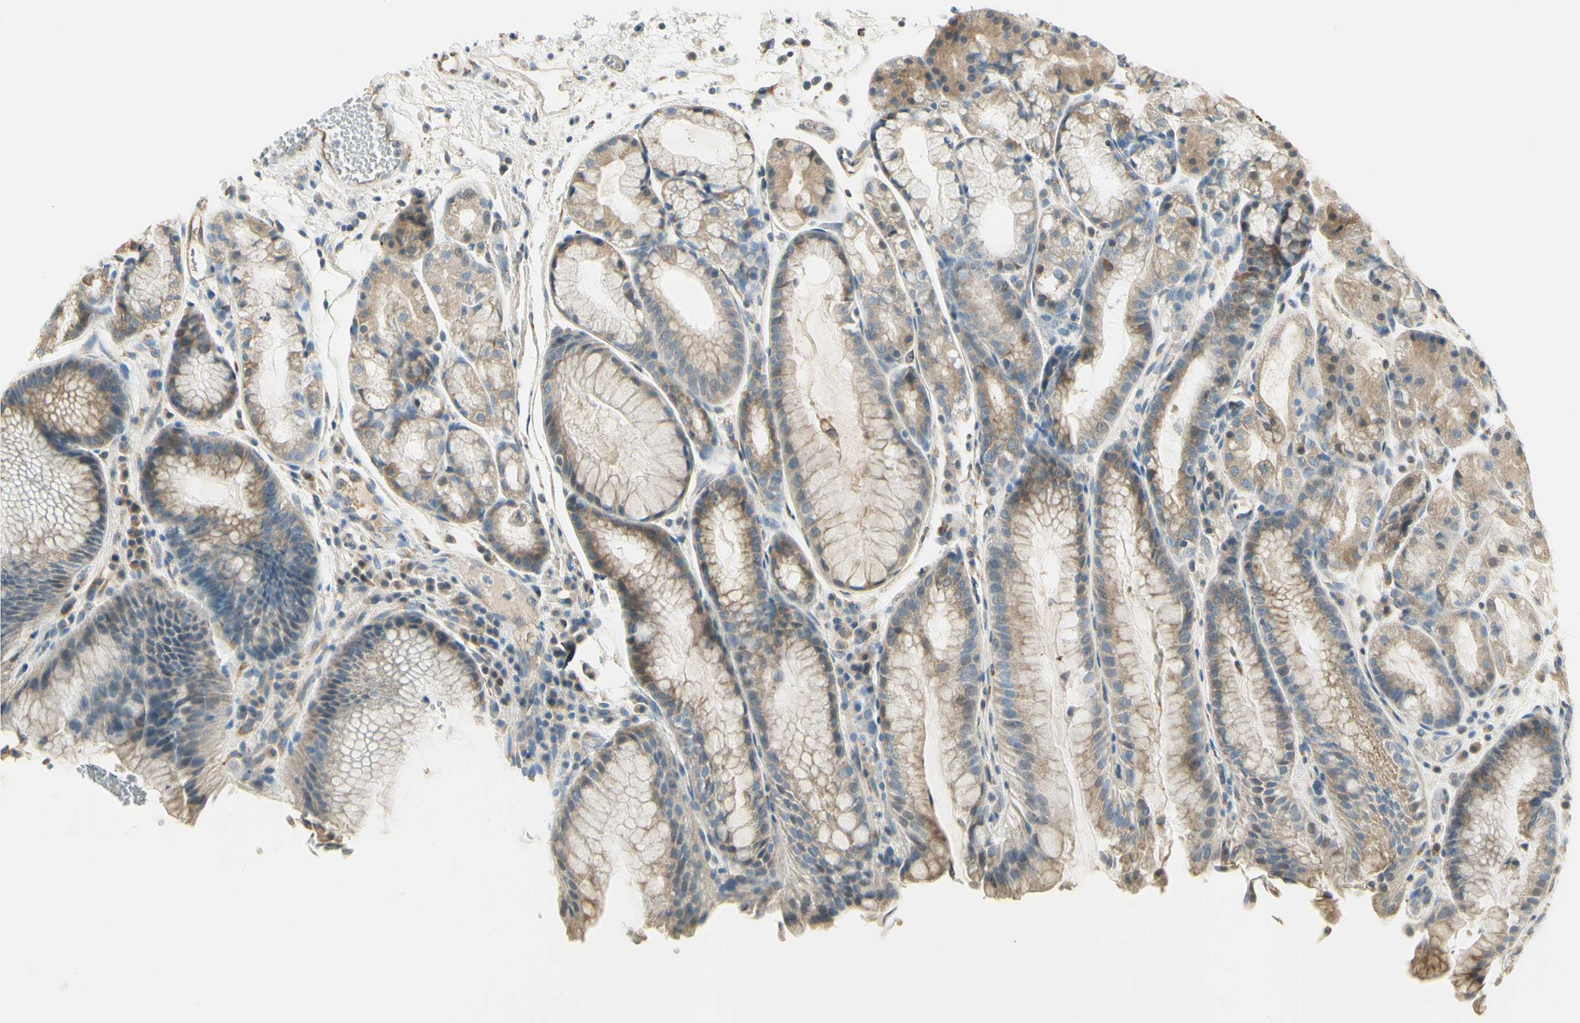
{"staining": {"intensity": "moderate", "quantity": "25%-75%", "location": "cytoplasmic/membranous"}, "tissue": "stomach", "cell_type": "Glandular cells", "image_type": "normal", "snomed": [{"axis": "morphology", "description": "Normal tissue, NOS"}, {"axis": "topography", "description": "Stomach, upper"}], "caption": "Protein staining of benign stomach demonstrates moderate cytoplasmic/membranous expression in approximately 25%-75% of glandular cells.", "gene": "IGDCC4", "patient": {"sex": "male", "age": 72}}